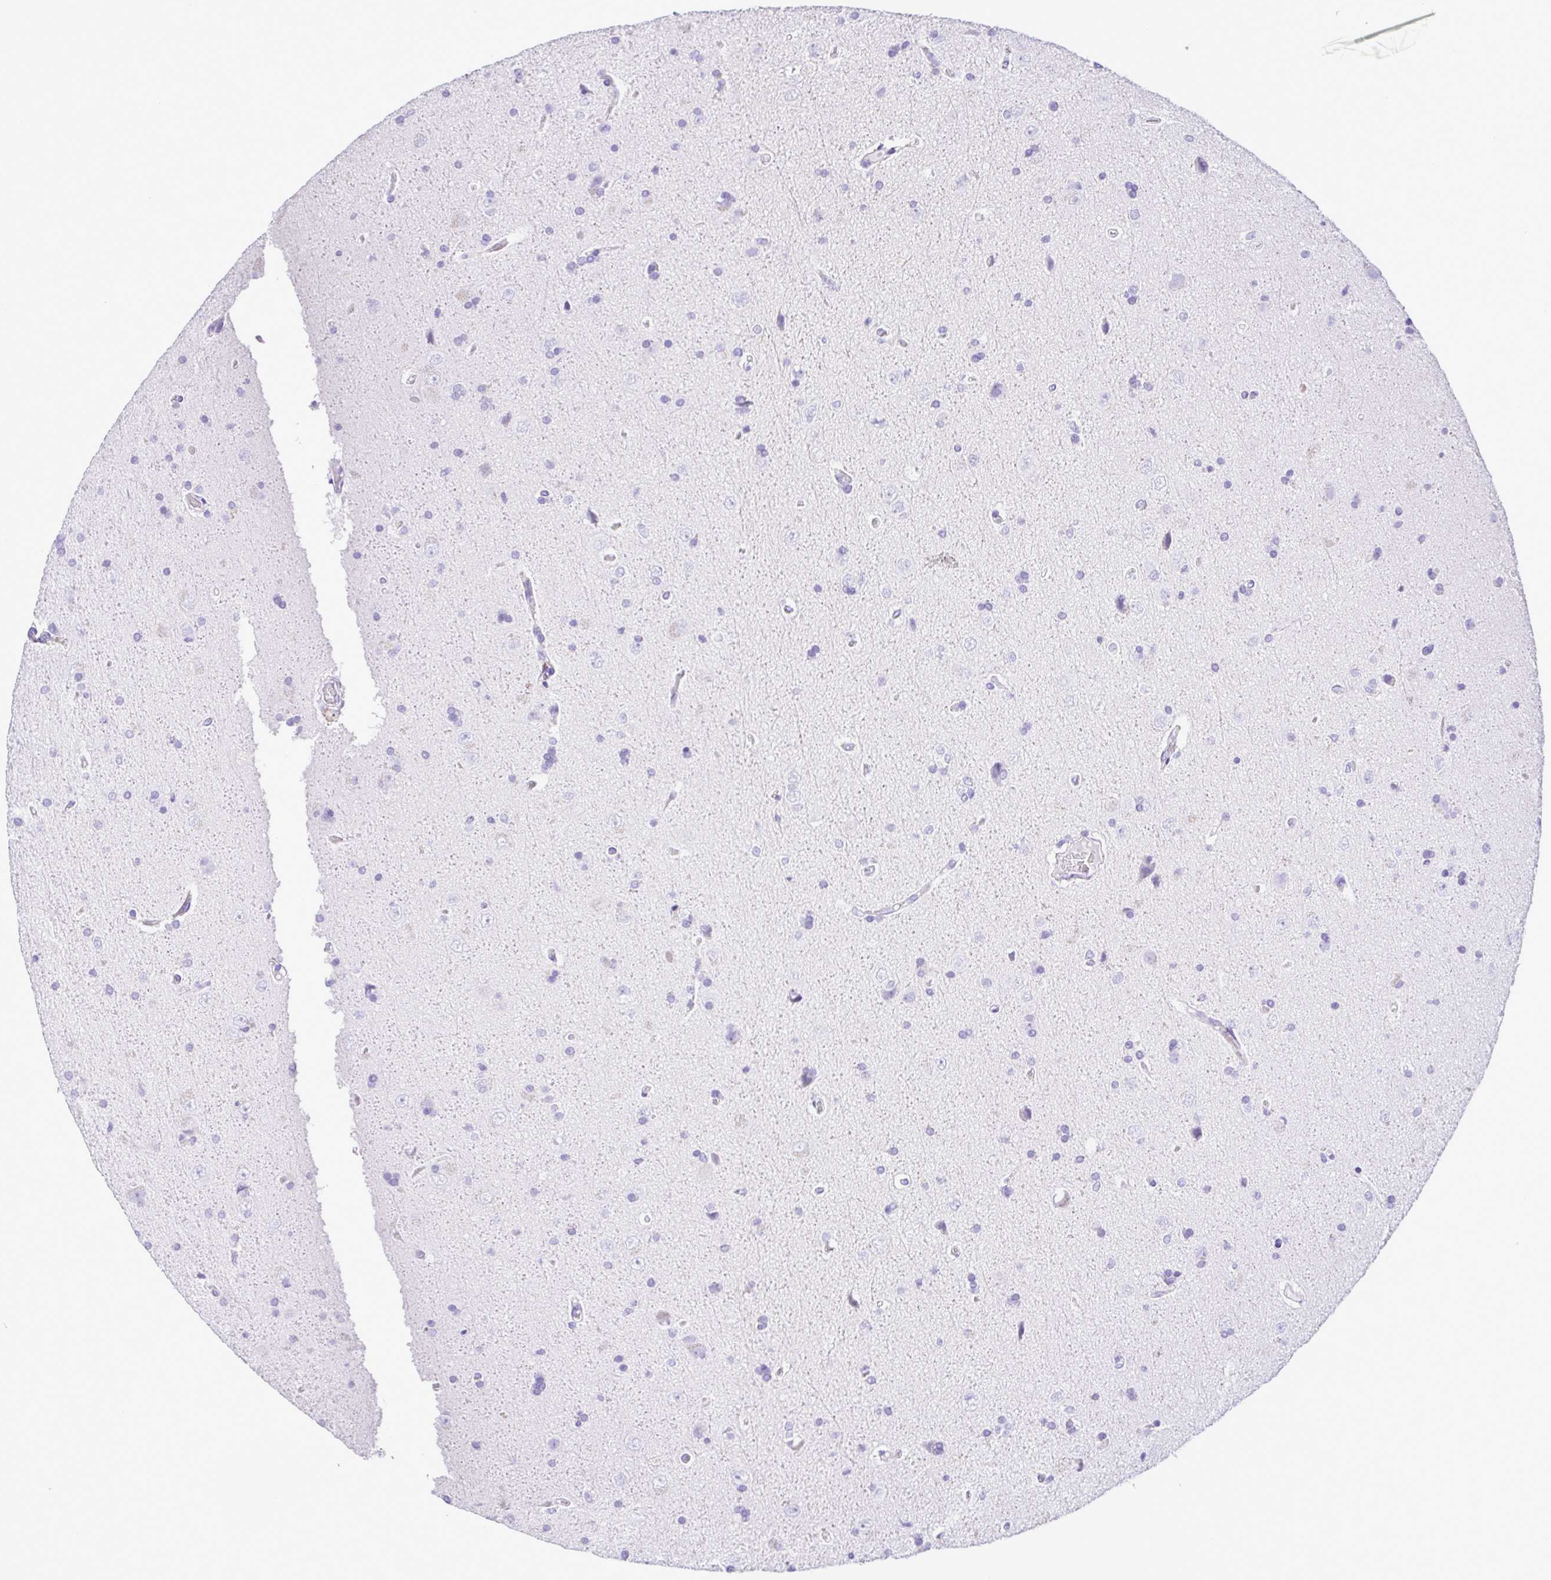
{"staining": {"intensity": "negative", "quantity": "none", "location": "none"}, "tissue": "glioma", "cell_type": "Tumor cells", "image_type": "cancer", "snomed": [{"axis": "morphology", "description": "Glioma, malignant, High grade"}, {"axis": "topography", "description": "Cerebral cortex"}], "caption": "Tumor cells are negative for protein expression in human malignant glioma (high-grade).", "gene": "CASP14", "patient": {"sex": "male", "age": 70}}